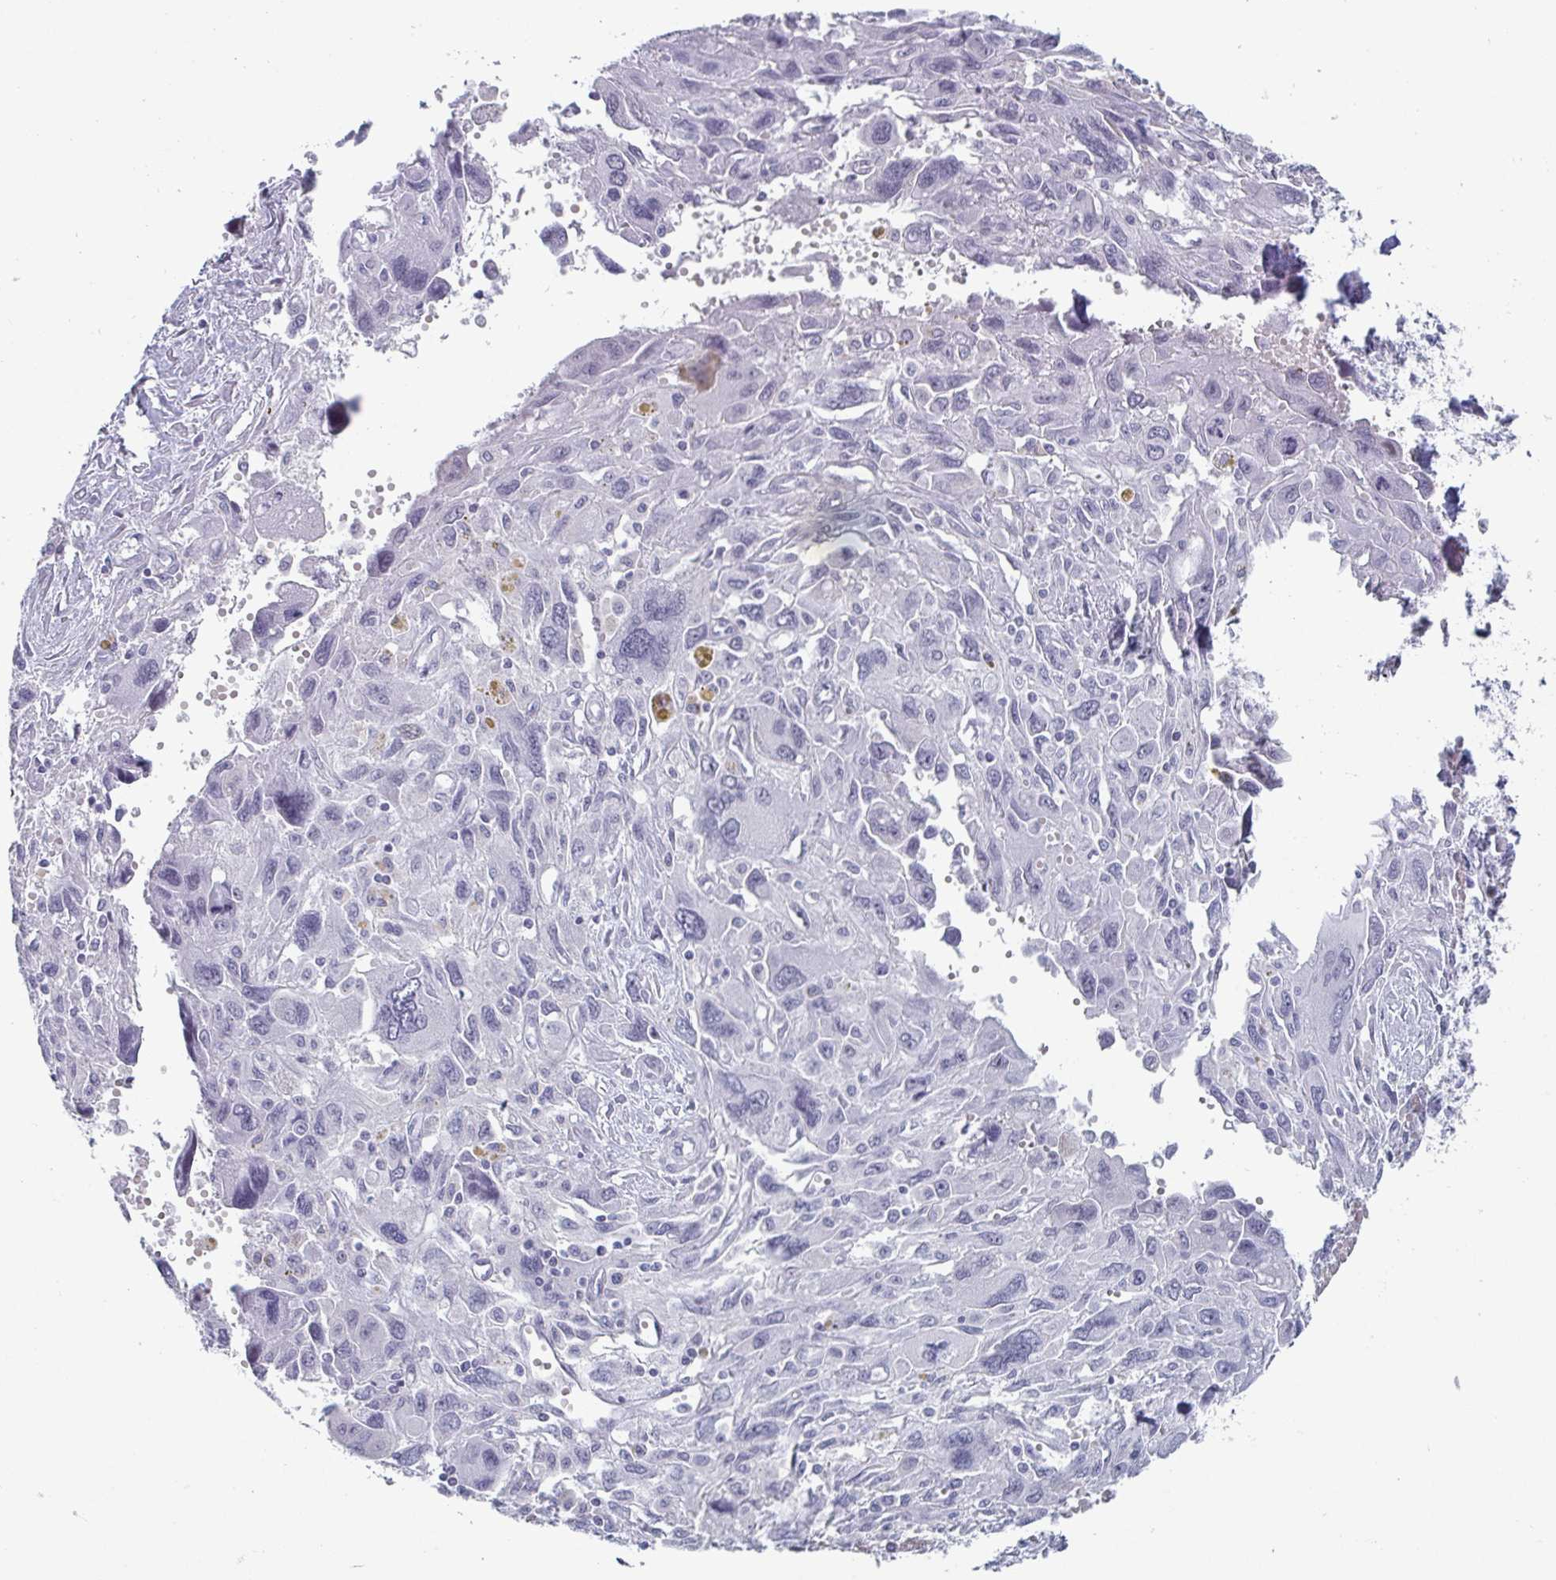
{"staining": {"intensity": "negative", "quantity": "none", "location": "none"}, "tissue": "pancreatic cancer", "cell_type": "Tumor cells", "image_type": "cancer", "snomed": [{"axis": "morphology", "description": "Adenocarcinoma, NOS"}, {"axis": "topography", "description": "Pancreas"}], "caption": "Tumor cells show no significant protein expression in pancreatic cancer (adenocarcinoma).", "gene": "VSIG10L", "patient": {"sex": "female", "age": 47}}